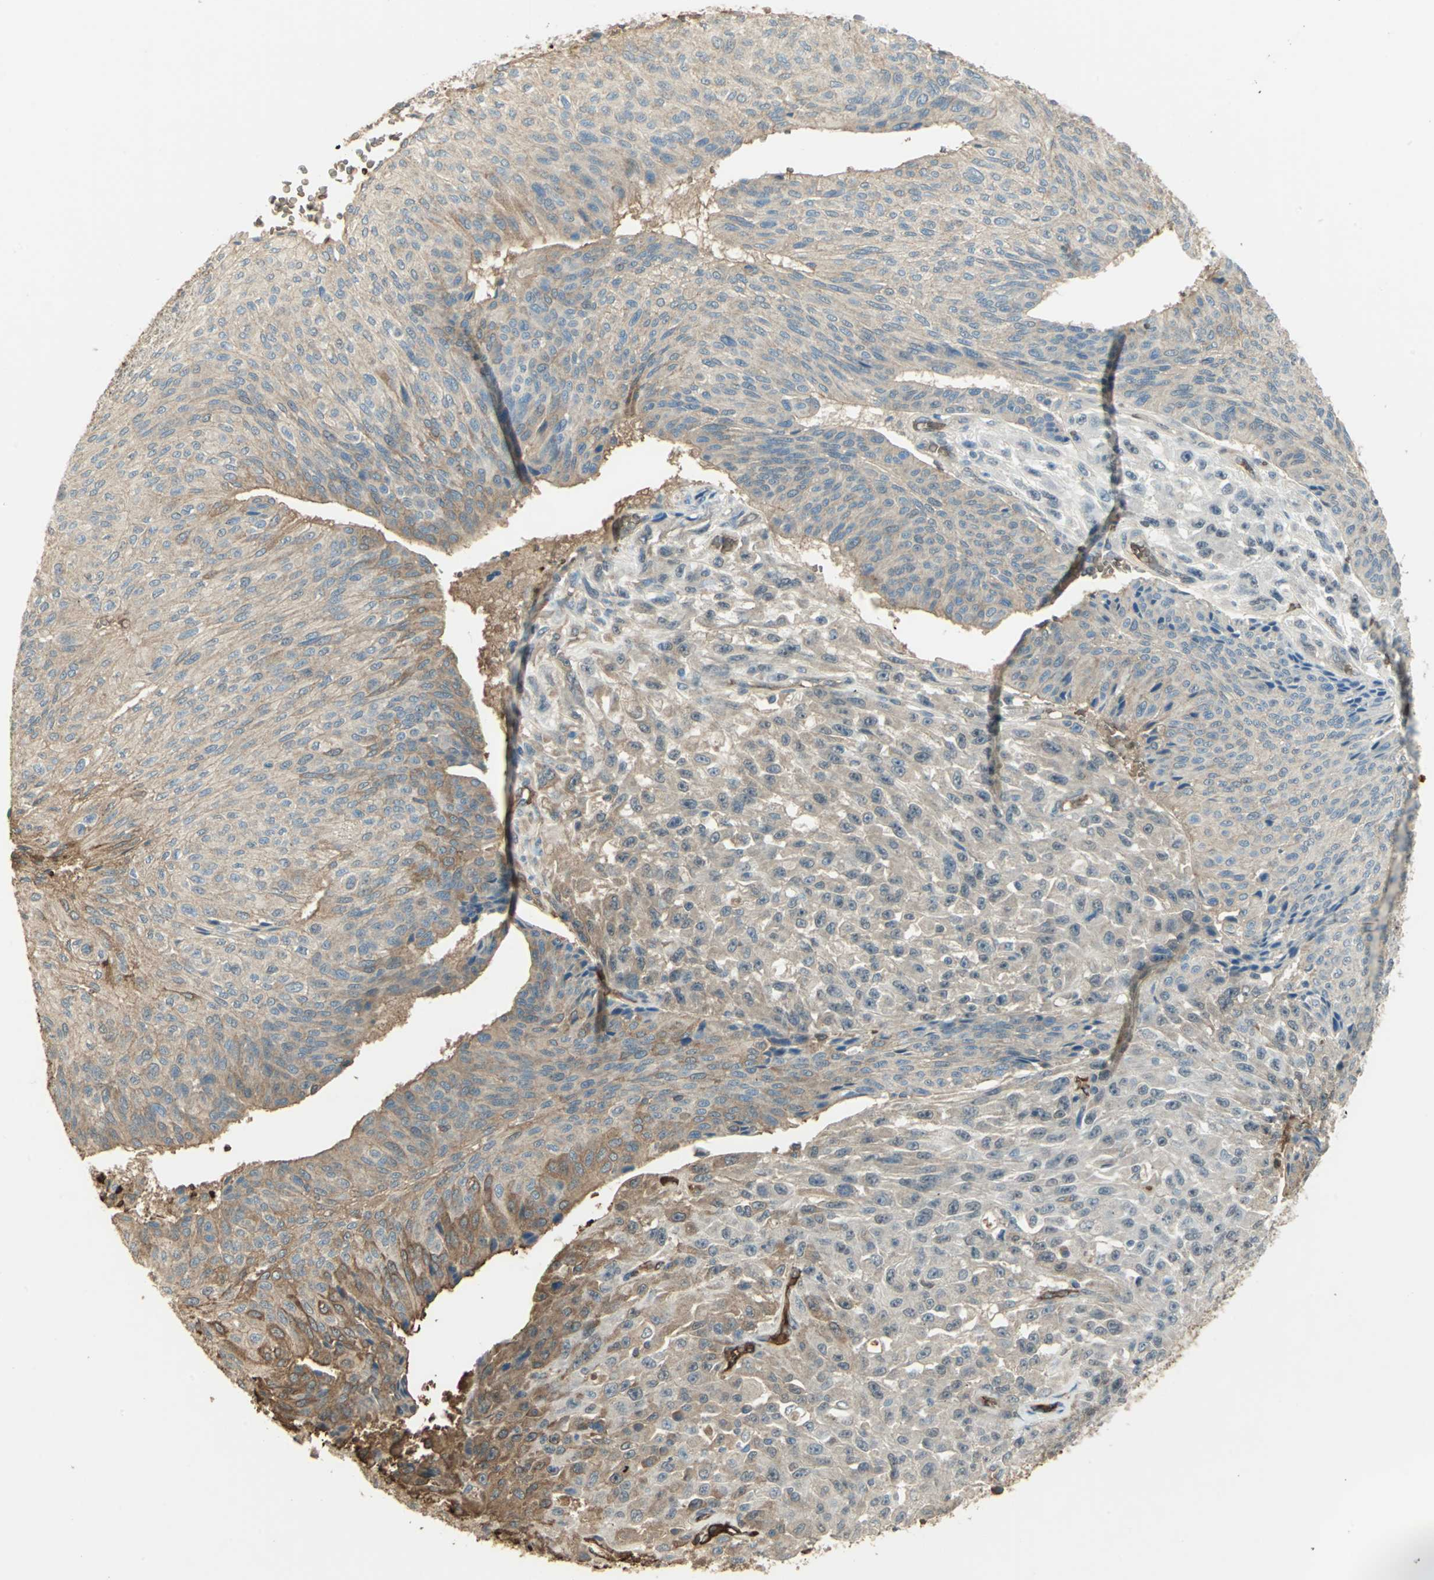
{"staining": {"intensity": "weak", "quantity": ">75%", "location": "cytoplasmic/membranous"}, "tissue": "urothelial cancer", "cell_type": "Tumor cells", "image_type": "cancer", "snomed": [{"axis": "morphology", "description": "Urothelial carcinoma, High grade"}, {"axis": "topography", "description": "Urinary bladder"}], "caption": "Immunohistochemical staining of high-grade urothelial carcinoma reveals low levels of weak cytoplasmic/membranous protein staining in about >75% of tumor cells.", "gene": "DDAH1", "patient": {"sex": "male", "age": 66}}